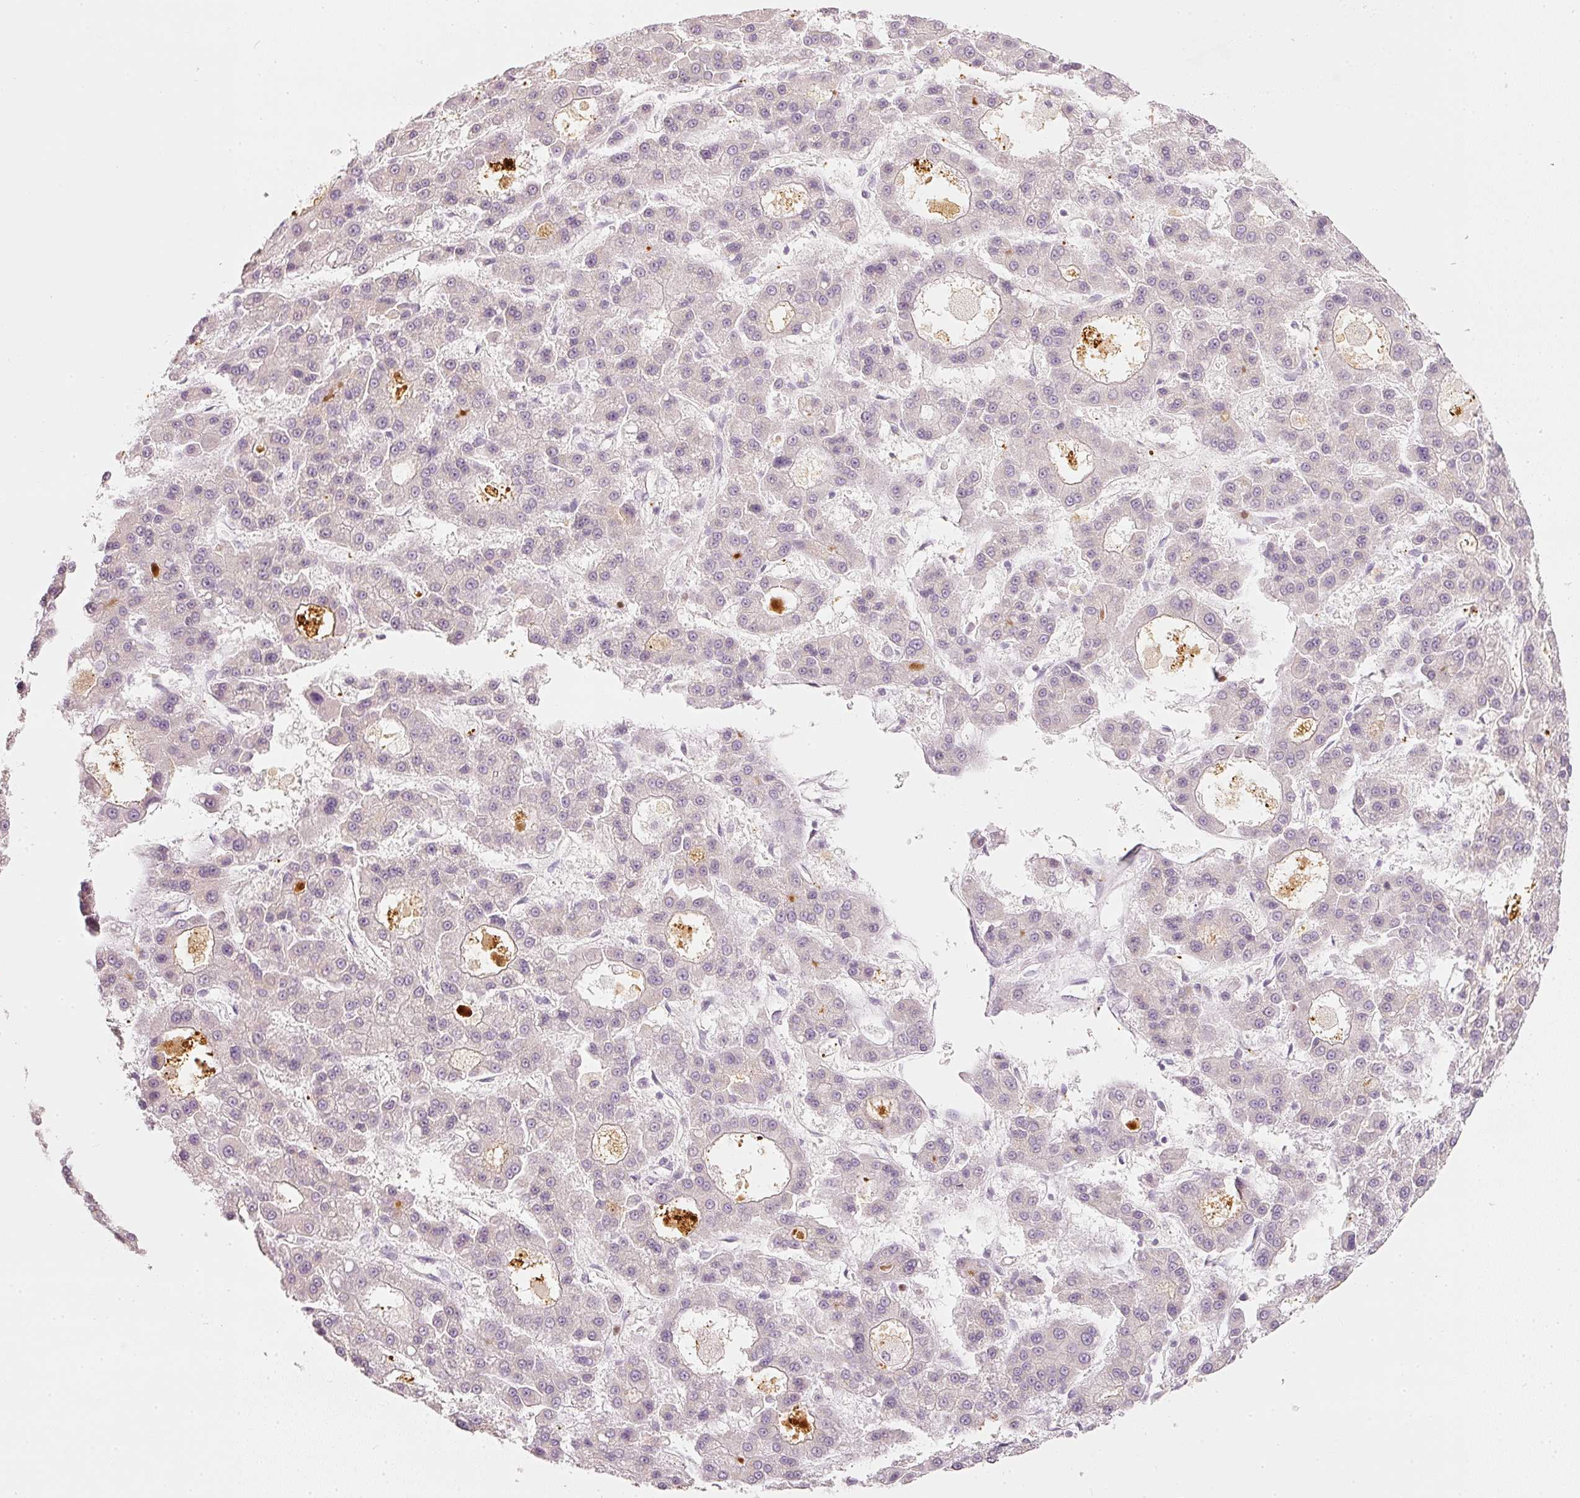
{"staining": {"intensity": "negative", "quantity": "none", "location": "none"}, "tissue": "liver cancer", "cell_type": "Tumor cells", "image_type": "cancer", "snomed": [{"axis": "morphology", "description": "Carcinoma, Hepatocellular, NOS"}, {"axis": "topography", "description": "Liver"}], "caption": "Immunohistochemical staining of human liver hepatocellular carcinoma displays no significant expression in tumor cells. (Brightfield microscopy of DAB IHC at high magnification).", "gene": "LECT2", "patient": {"sex": "male", "age": 70}}